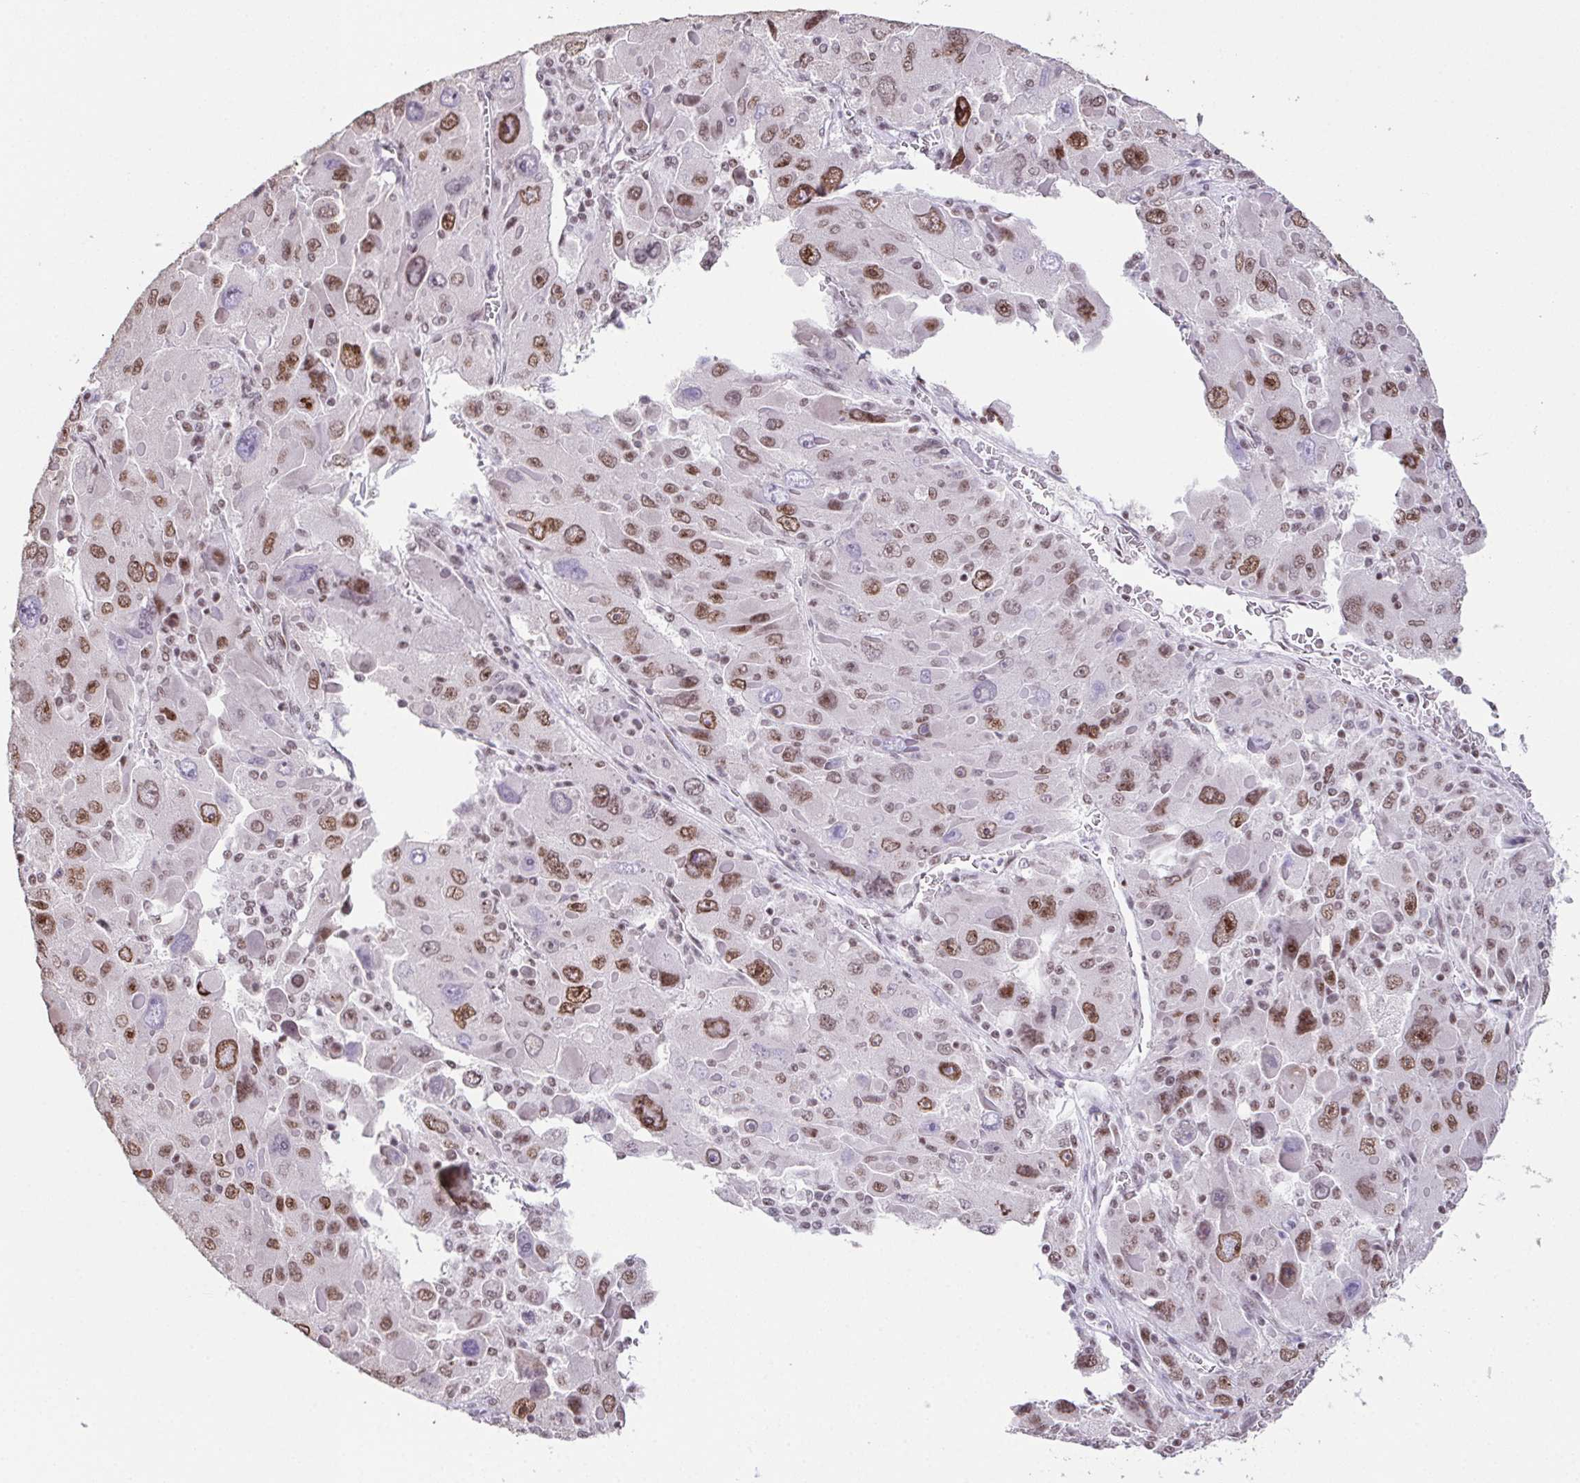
{"staining": {"intensity": "moderate", "quantity": ">75%", "location": "nuclear"}, "tissue": "liver cancer", "cell_type": "Tumor cells", "image_type": "cancer", "snomed": [{"axis": "morphology", "description": "Carcinoma, Hepatocellular, NOS"}, {"axis": "topography", "description": "Liver"}], "caption": "Immunohistochemistry (IHC) of human liver cancer exhibits medium levels of moderate nuclear expression in approximately >75% of tumor cells.", "gene": "ZNF800", "patient": {"sex": "female", "age": 41}}